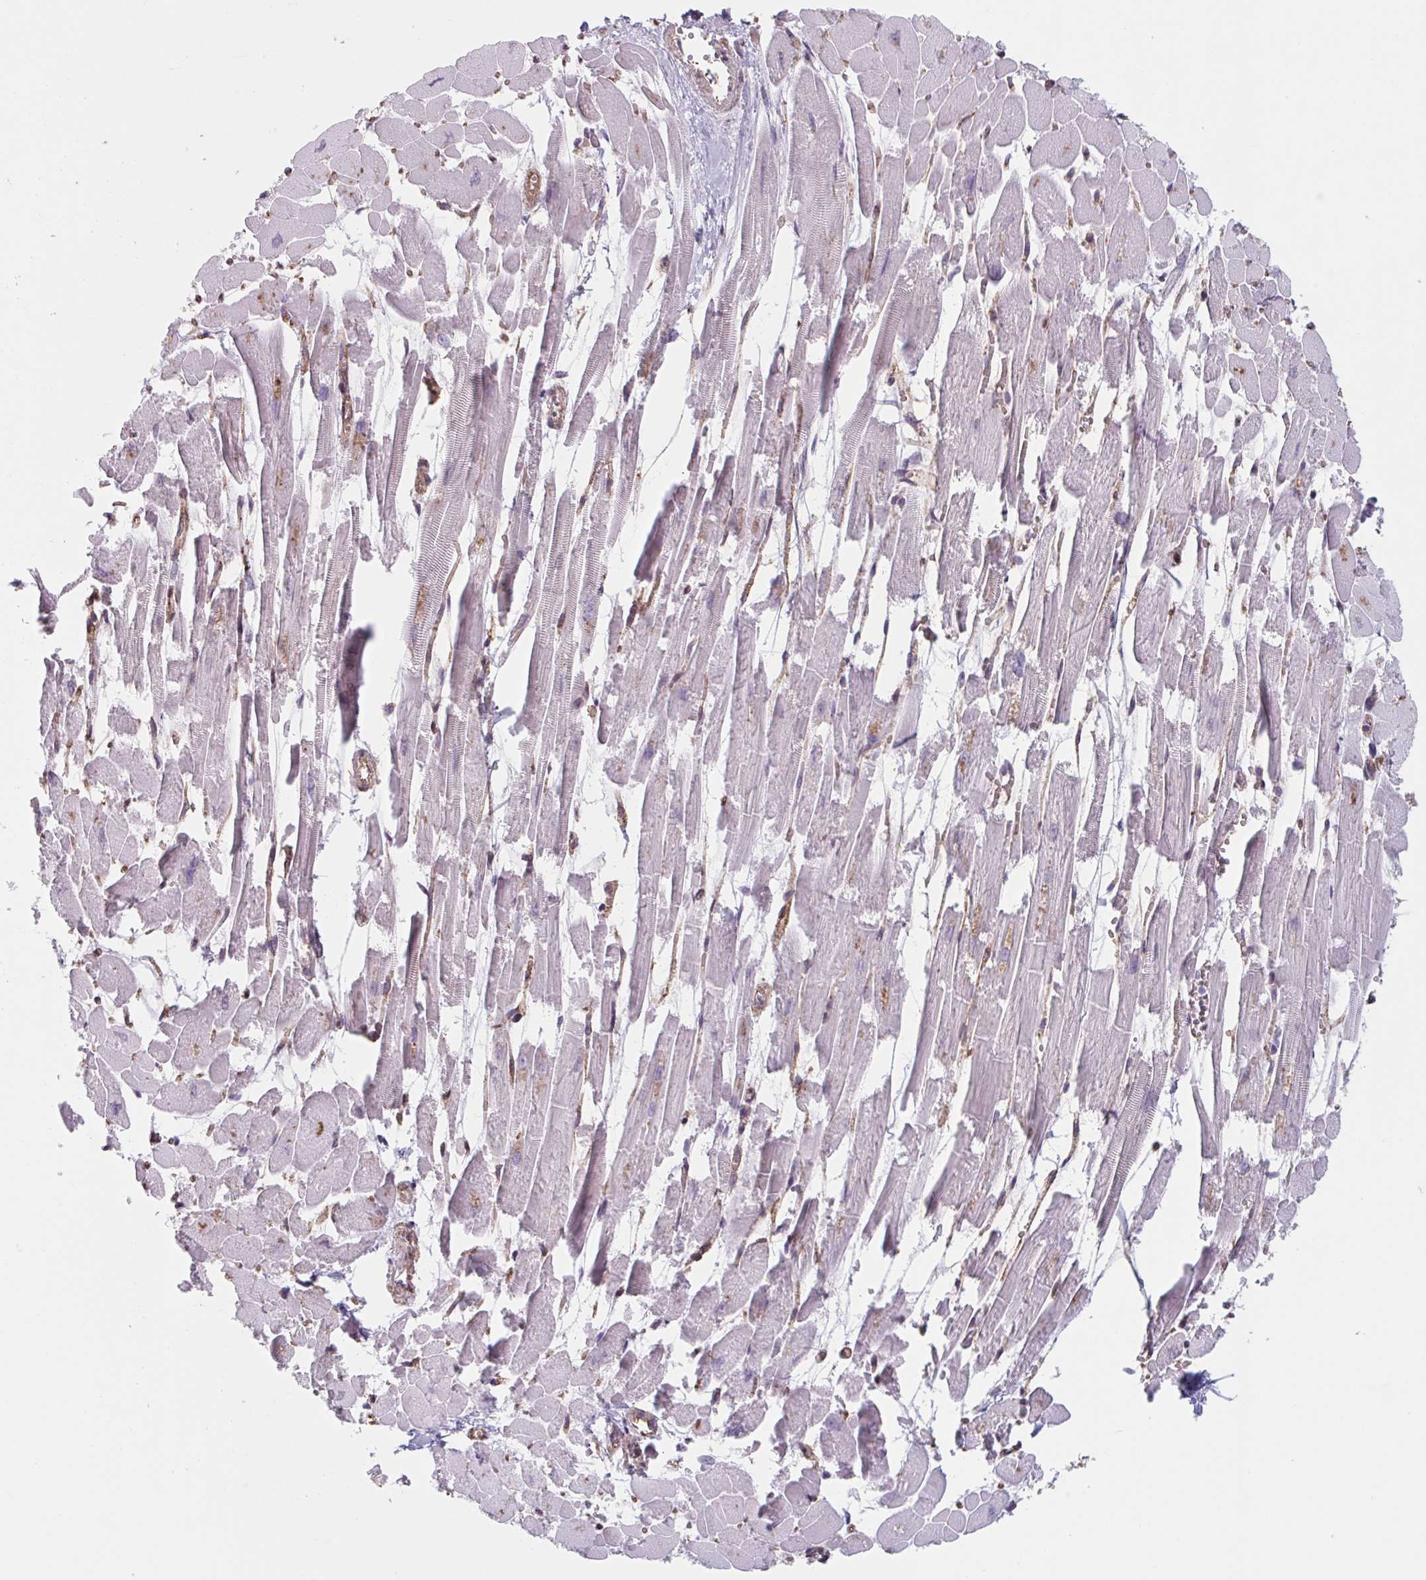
{"staining": {"intensity": "weak", "quantity": "<25%", "location": "cytoplasmic/membranous"}, "tissue": "heart muscle", "cell_type": "Cardiomyocytes", "image_type": "normal", "snomed": [{"axis": "morphology", "description": "Normal tissue, NOS"}, {"axis": "topography", "description": "Heart"}], "caption": "Immunohistochemistry histopathology image of benign heart muscle stained for a protein (brown), which exhibits no positivity in cardiomyocytes.", "gene": "TNFSF10", "patient": {"sex": "female", "age": 52}}